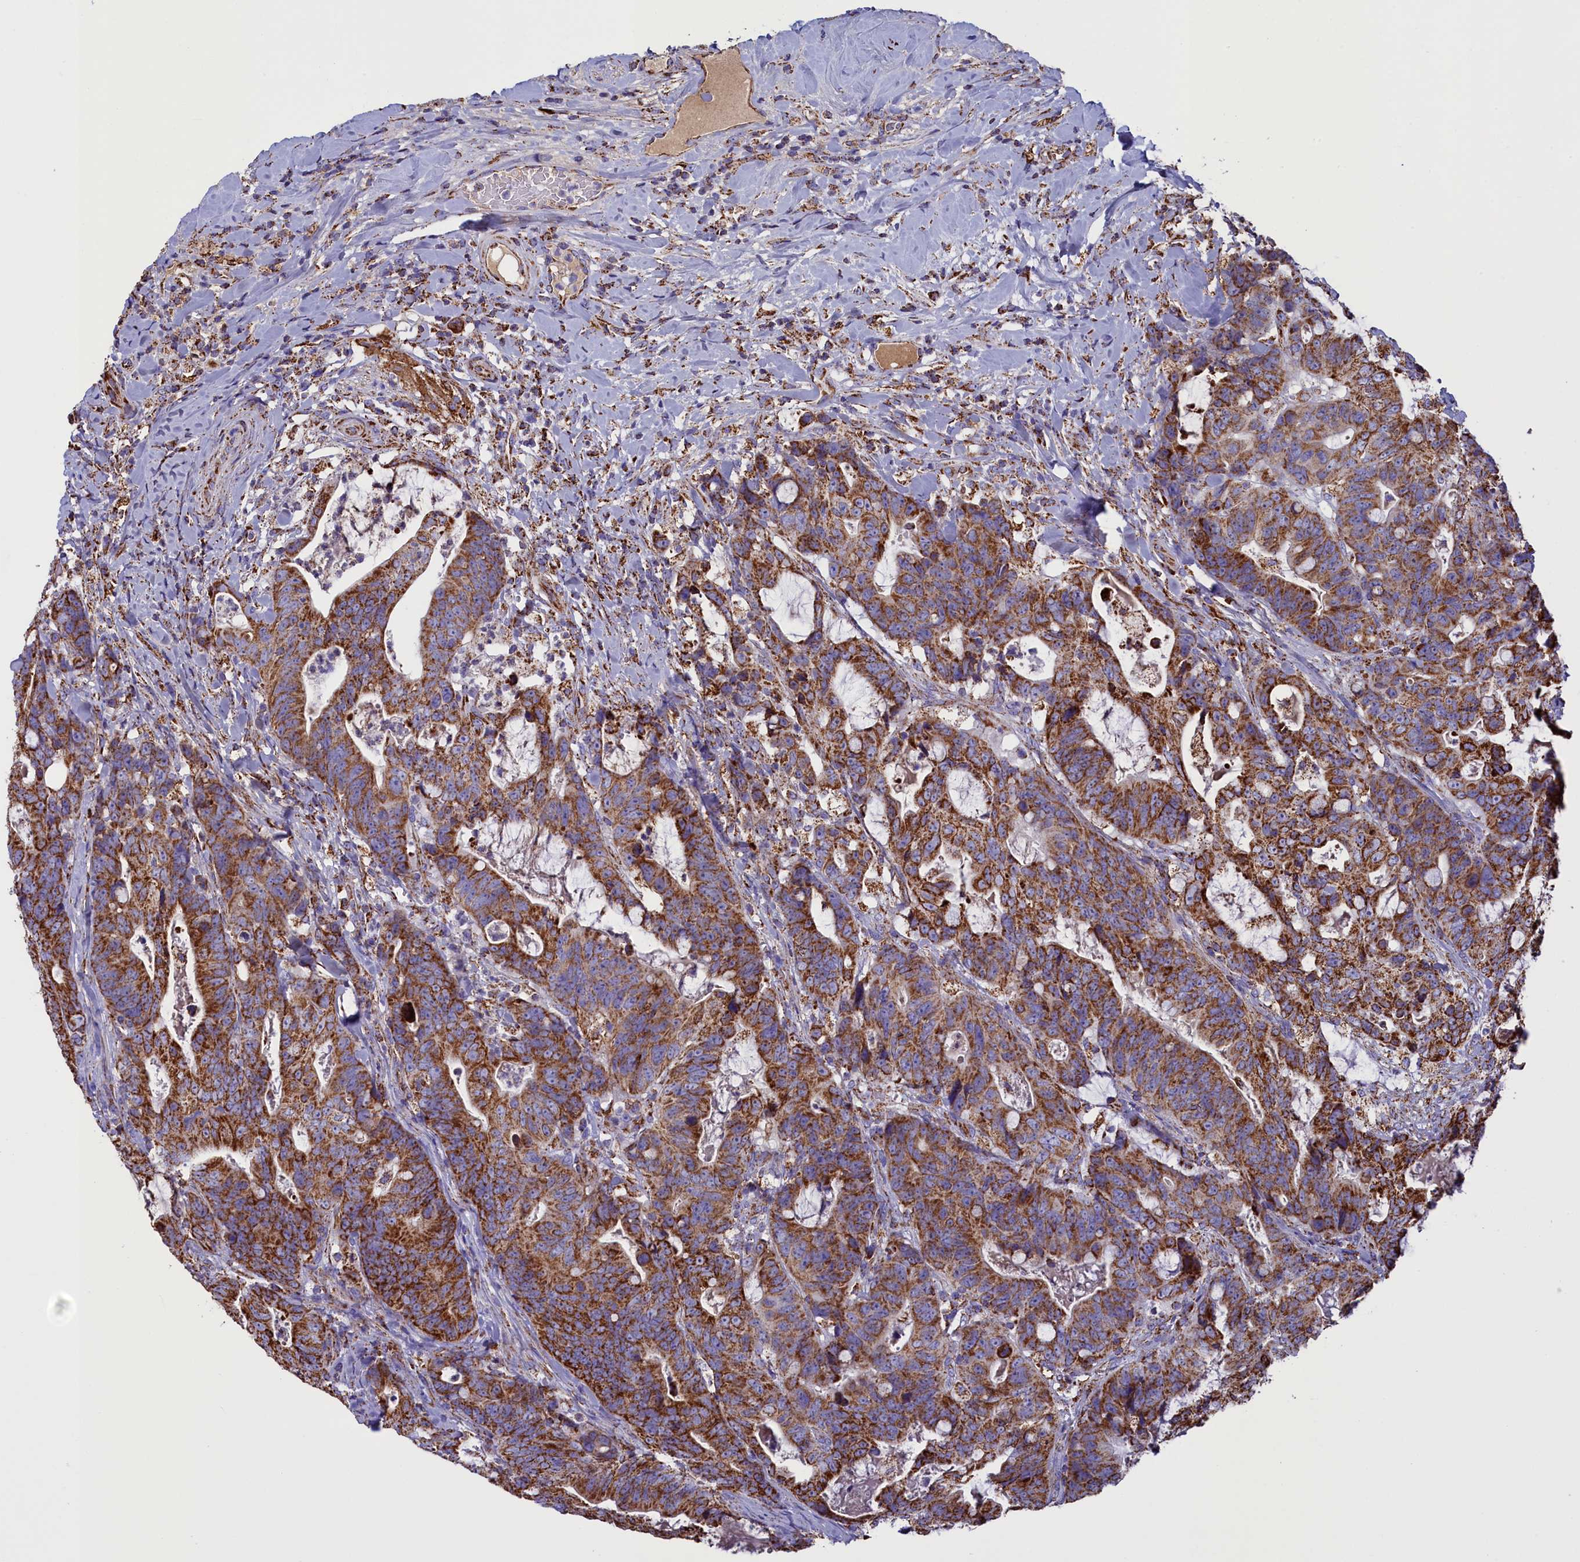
{"staining": {"intensity": "strong", "quantity": ">75%", "location": "cytoplasmic/membranous"}, "tissue": "colorectal cancer", "cell_type": "Tumor cells", "image_type": "cancer", "snomed": [{"axis": "morphology", "description": "Adenocarcinoma, NOS"}, {"axis": "topography", "description": "Colon"}], "caption": "Protein expression analysis of human colorectal adenocarcinoma reveals strong cytoplasmic/membranous staining in about >75% of tumor cells.", "gene": "SLC39A3", "patient": {"sex": "female", "age": 82}}